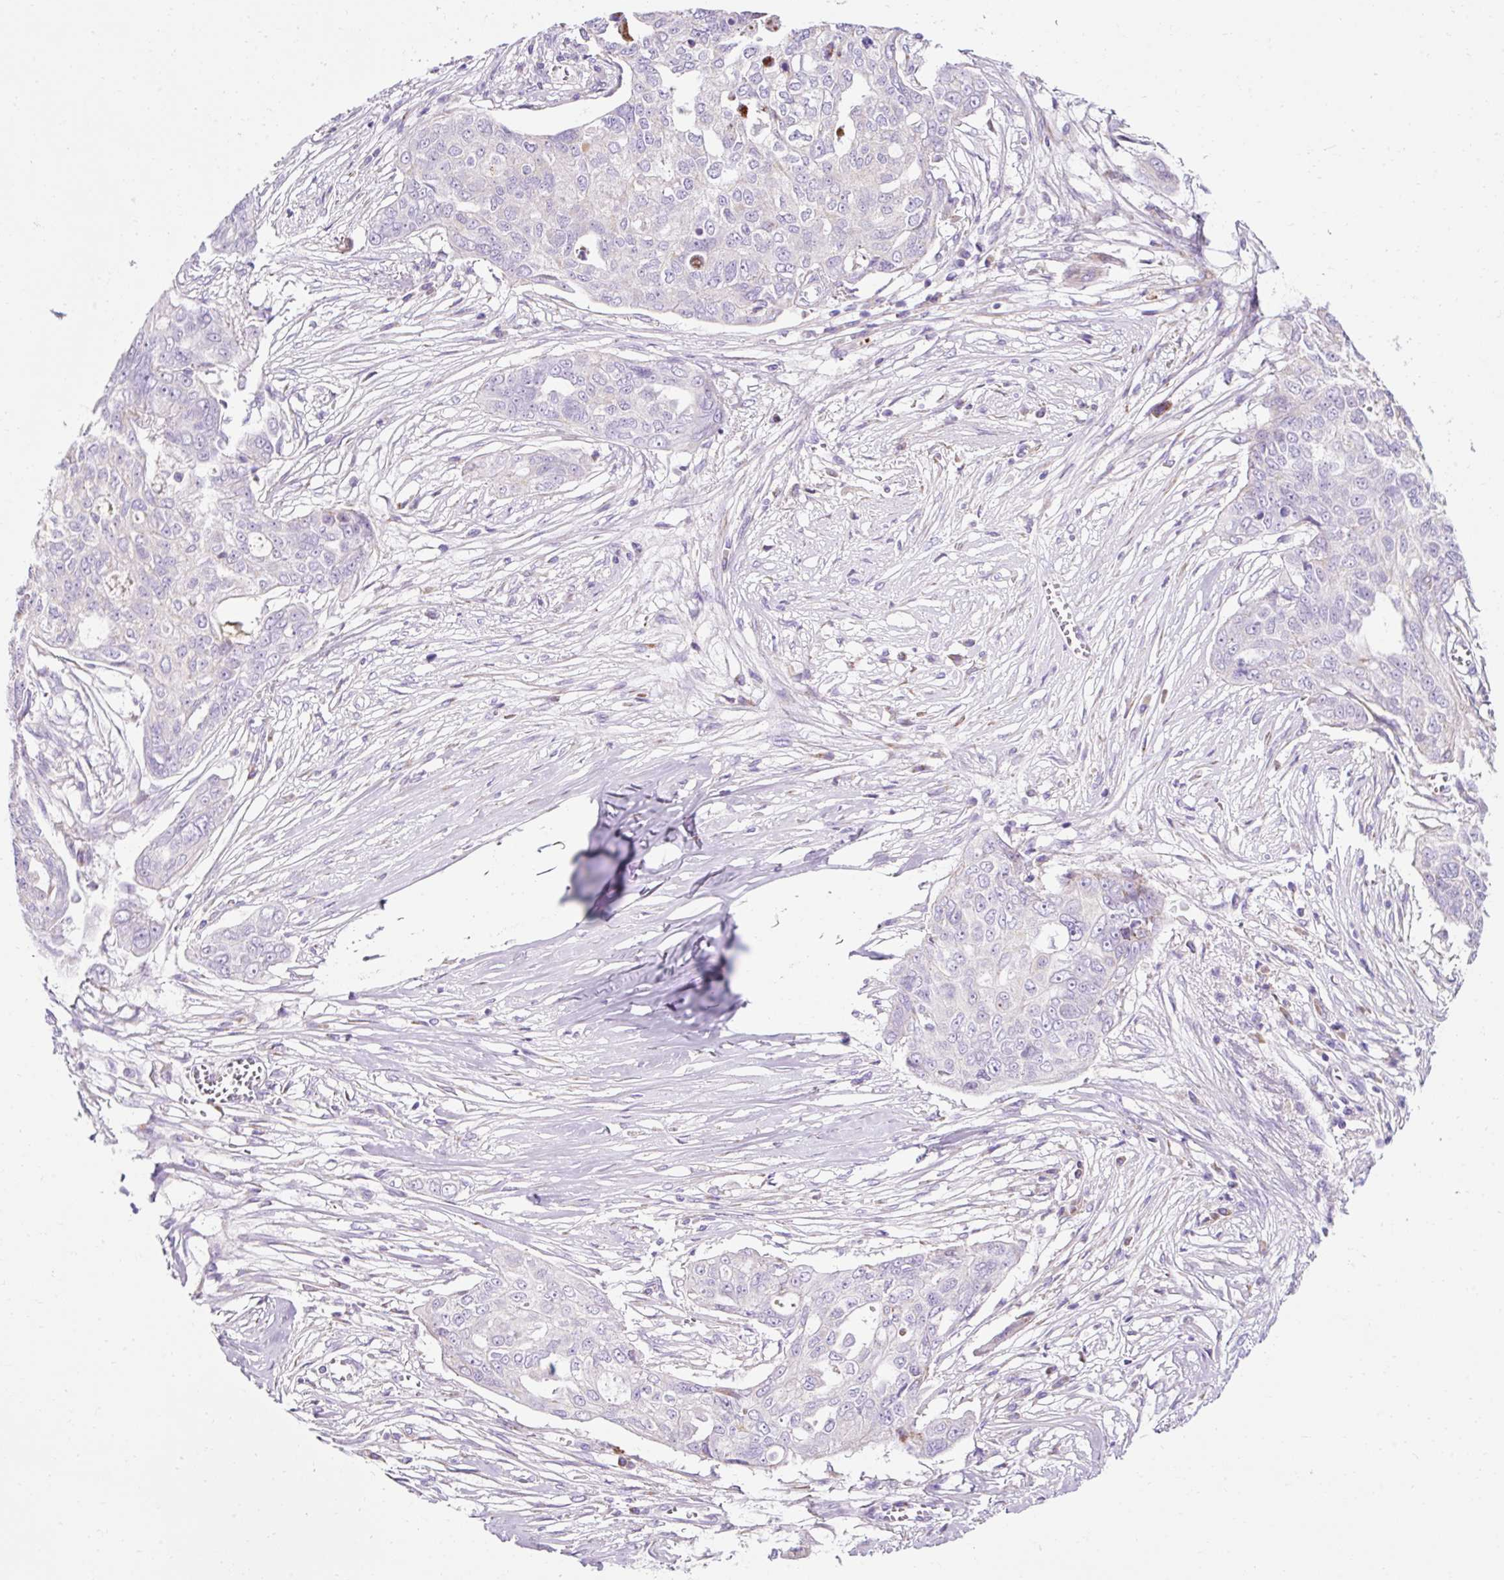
{"staining": {"intensity": "negative", "quantity": "none", "location": "none"}, "tissue": "ovarian cancer", "cell_type": "Tumor cells", "image_type": "cancer", "snomed": [{"axis": "morphology", "description": "Carcinoma, endometroid"}, {"axis": "topography", "description": "Ovary"}], "caption": "Tumor cells show no significant protein expression in ovarian endometroid carcinoma.", "gene": "PLPP2", "patient": {"sex": "female", "age": 70}}